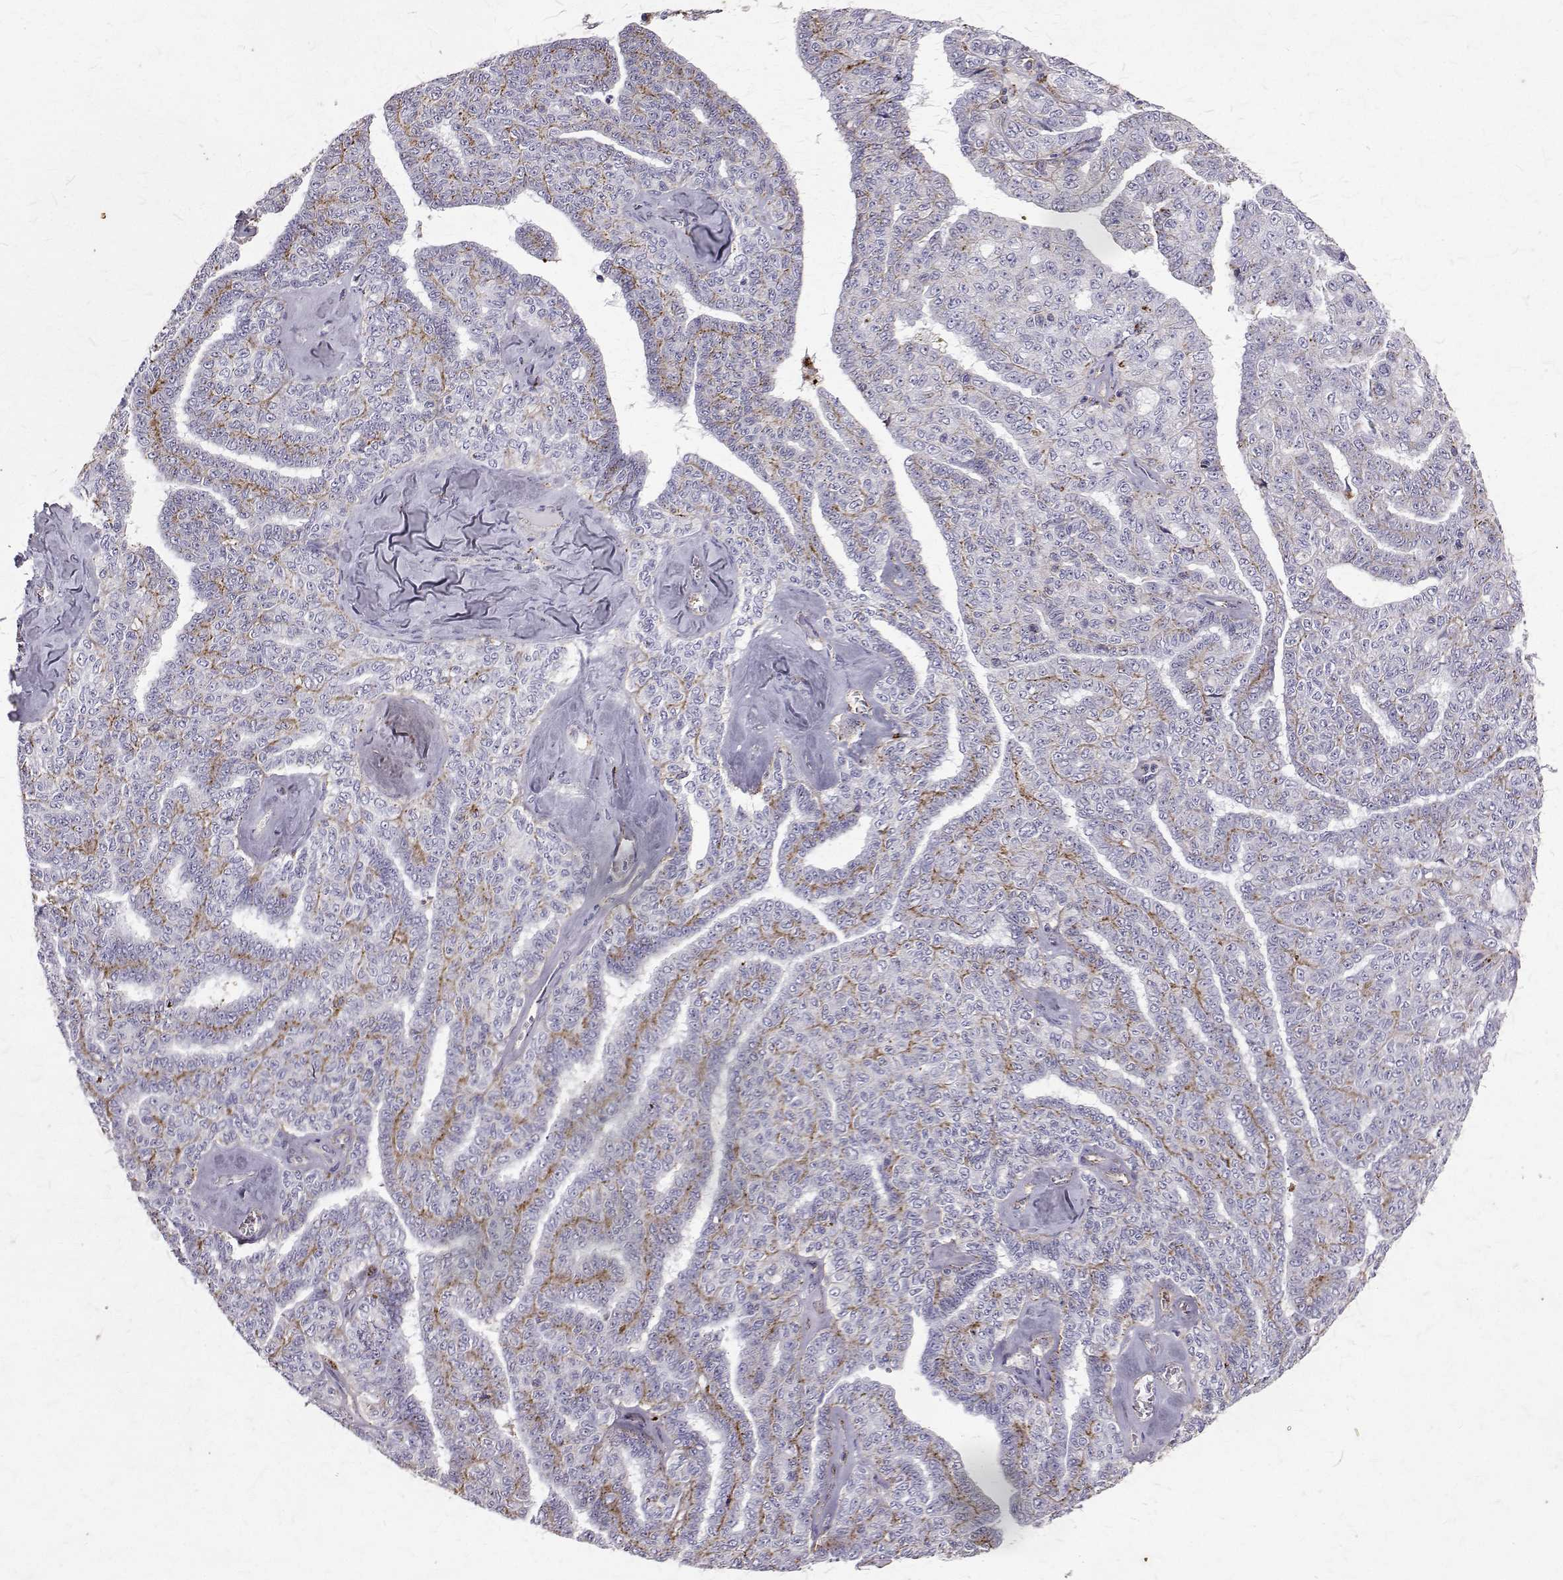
{"staining": {"intensity": "negative", "quantity": "none", "location": "none"}, "tissue": "ovarian cancer", "cell_type": "Tumor cells", "image_type": "cancer", "snomed": [{"axis": "morphology", "description": "Cystadenocarcinoma, serous, NOS"}, {"axis": "topography", "description": "Ovary"}], "caption": "This histopathology image is of ovarian cancer stained with immunohistochemistry (IHC) to label a protein in brown with the nuclei are counter-stained blue. There is no positivity in tumor cells.", "gene": "TPP1", "patient": {"sex": "female", "age": 71}}